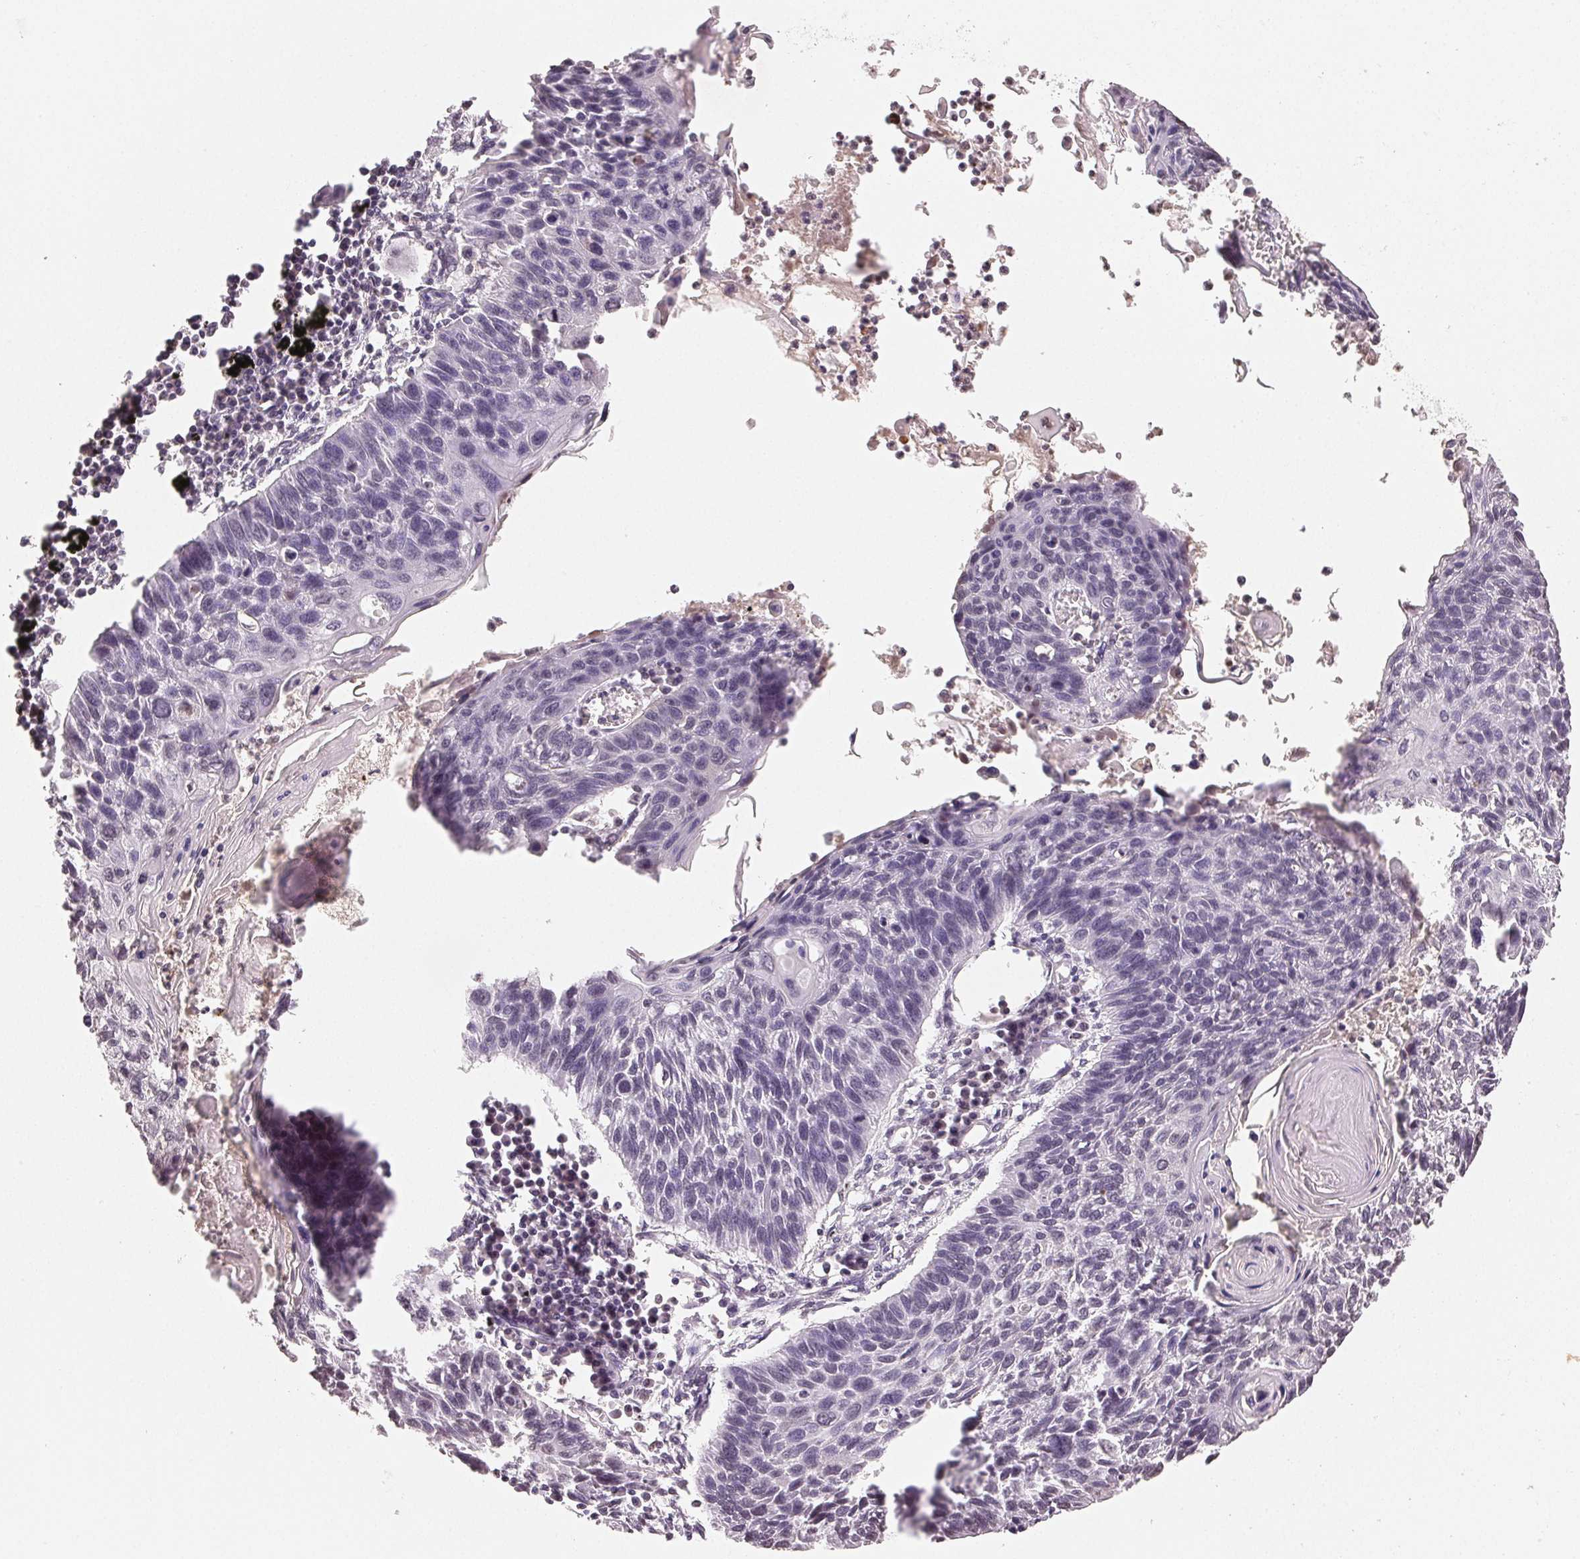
{"staining": {"intensity": "negative", "quantity": "none", "location": "none"}, "tissue": "lung cancer", "cell_type": "Tumor cells", "image_type": "cancer", "snomed": [{"axis": "morphology", "description": "Squamous cell carcinoma, NOS"}, {"axis": "topography", "description": "Lung"}], "caption": "Immunohistochemistry of human squamous cell carcinoma (lung) demonstrates no positivity in tumor cells.", "gene": "TBP", "patient": {"sex": "male", "age": 78}}